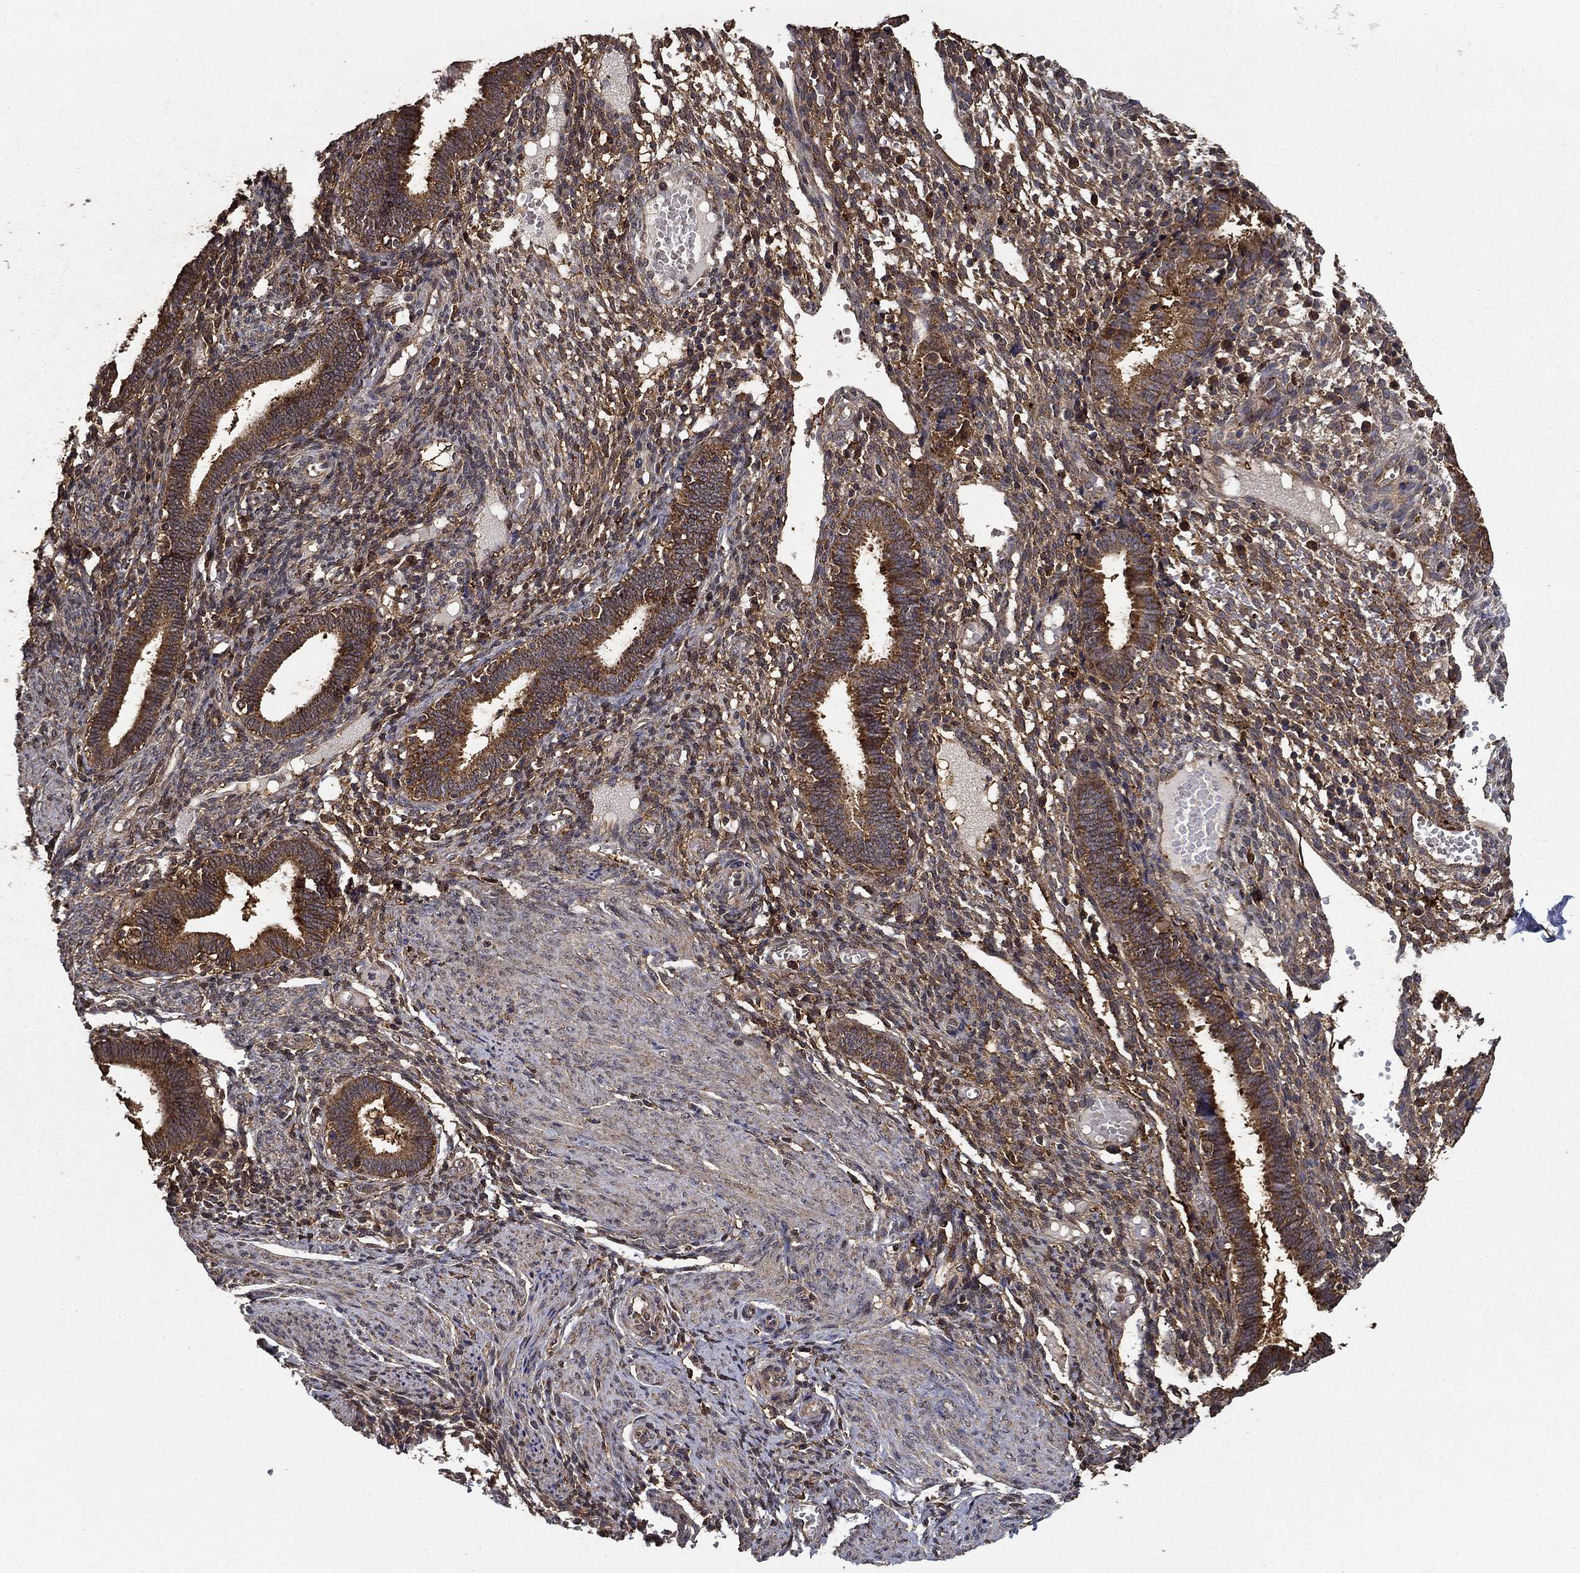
{"staining": {"intensity": "weak", "quantity": "25%-75%", "location": "cytoplasmic/membranous"}, "tissue": "endometrium", "cell_type": "Cells in endometrial stroma", "image_type": "normal", "snomed": [{"axis": "morphology", "description": "Normal tissue, NOS"}, {"axis": "topography", "description": "Endometrium"}], "caption": "Immunohistochemical staining of normal human endometrium reveals low levels of weak cytoplasmic/membranous expression in approximately 25%-75% of cells in endometrial stroma.", "gene": "IFRD1", "patient": {"sex": "female", "age": 42}}